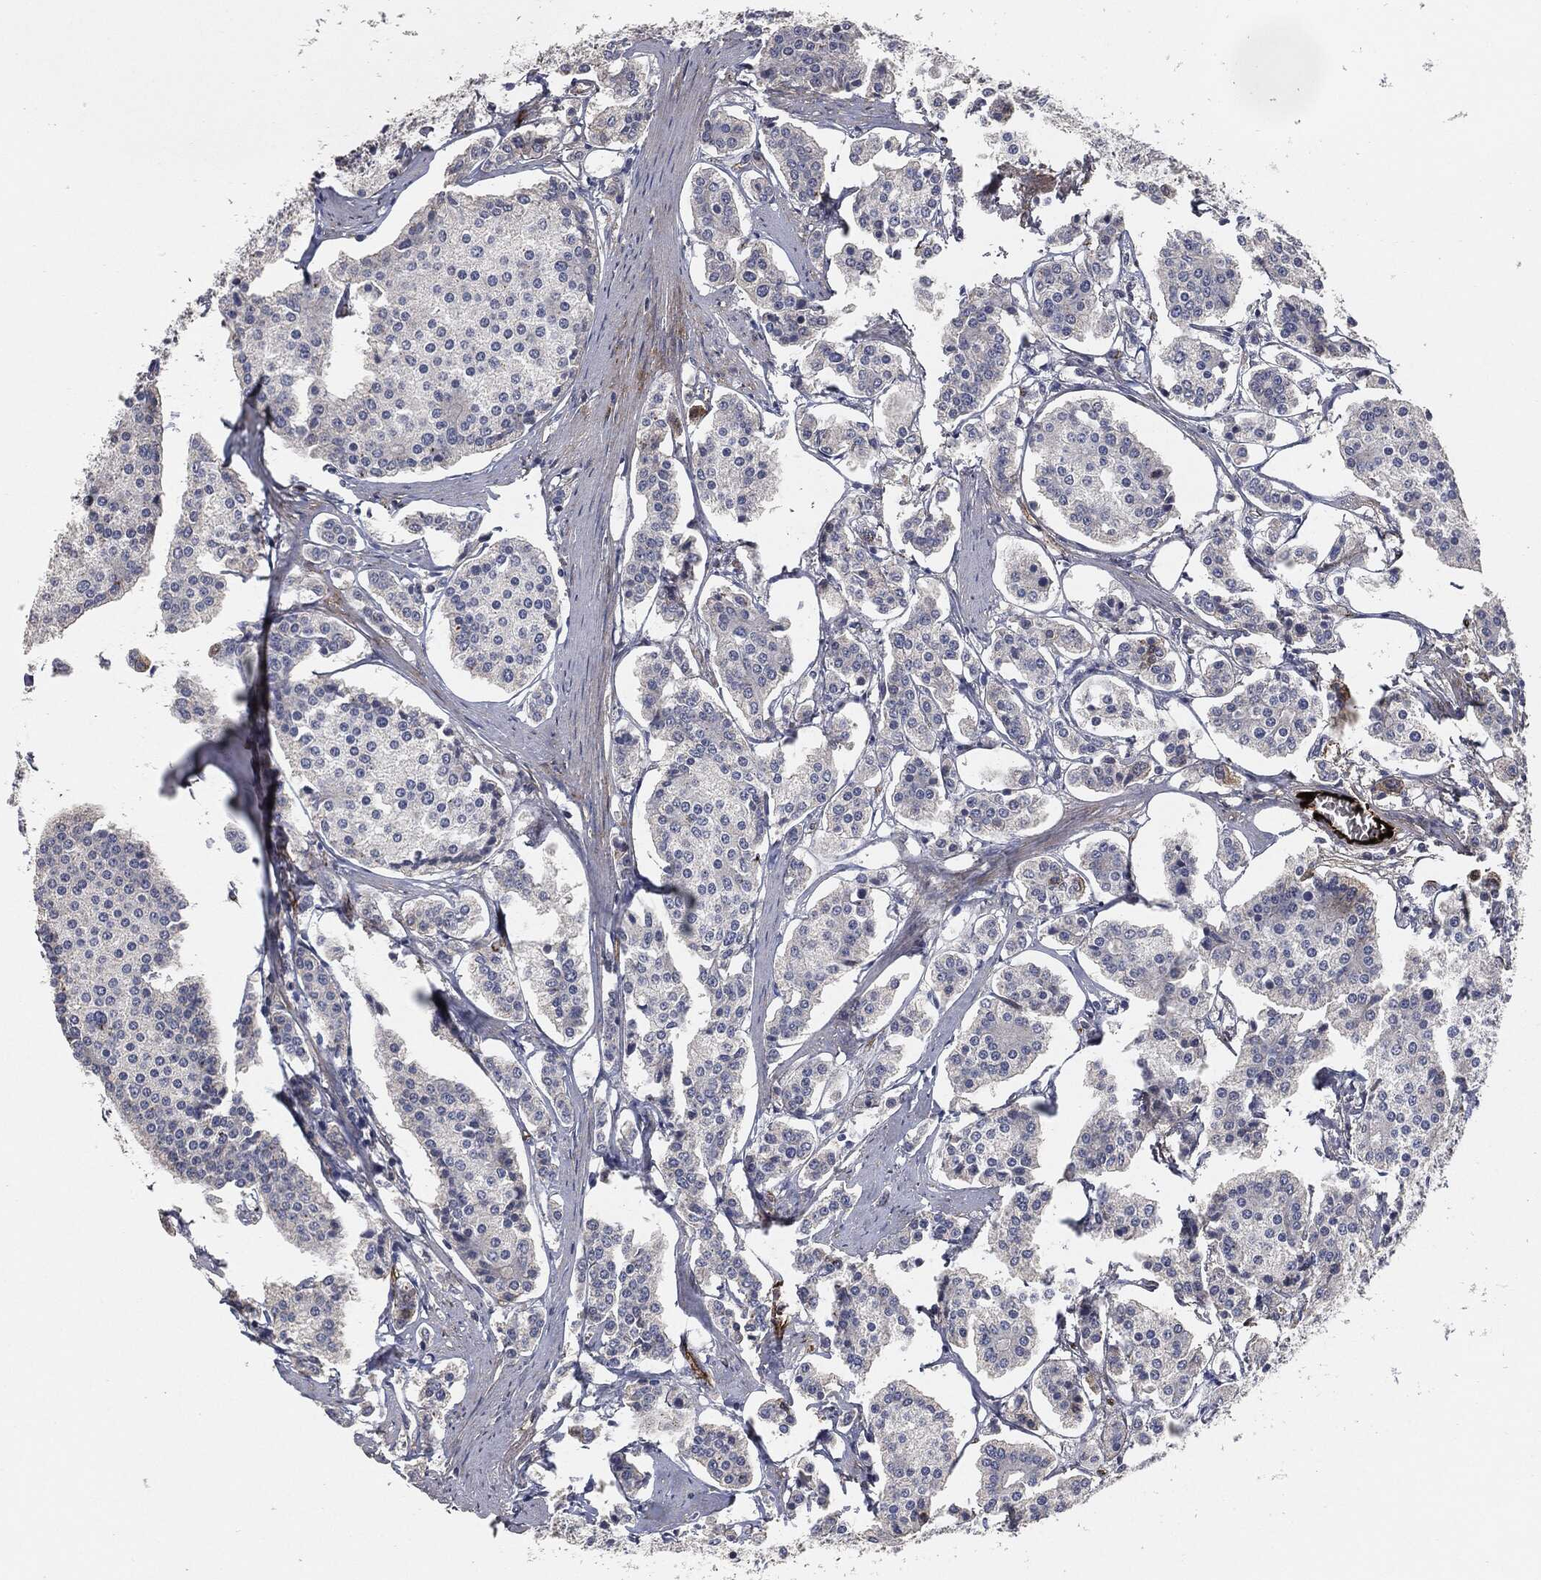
{"staining": {"intensity": "negative", "quantity": "none", "location": "none"}, "tissue": "carcinoid", "cell_type": "Tumor cells", "image_type": "cancer", "snomed": [{"axis": "morphology", "description": "Carcinoid, malignant, NOS"}, {"axis": "topography", "description": "Small intestine"}], "caption": "Immunohistochemistry (IHC) image of human carcinoid stained for a protein (brown), which demonstrates no expression in tumor cells.", "gene": "APOB", "patient": {"sex": "female", "age": 65}}